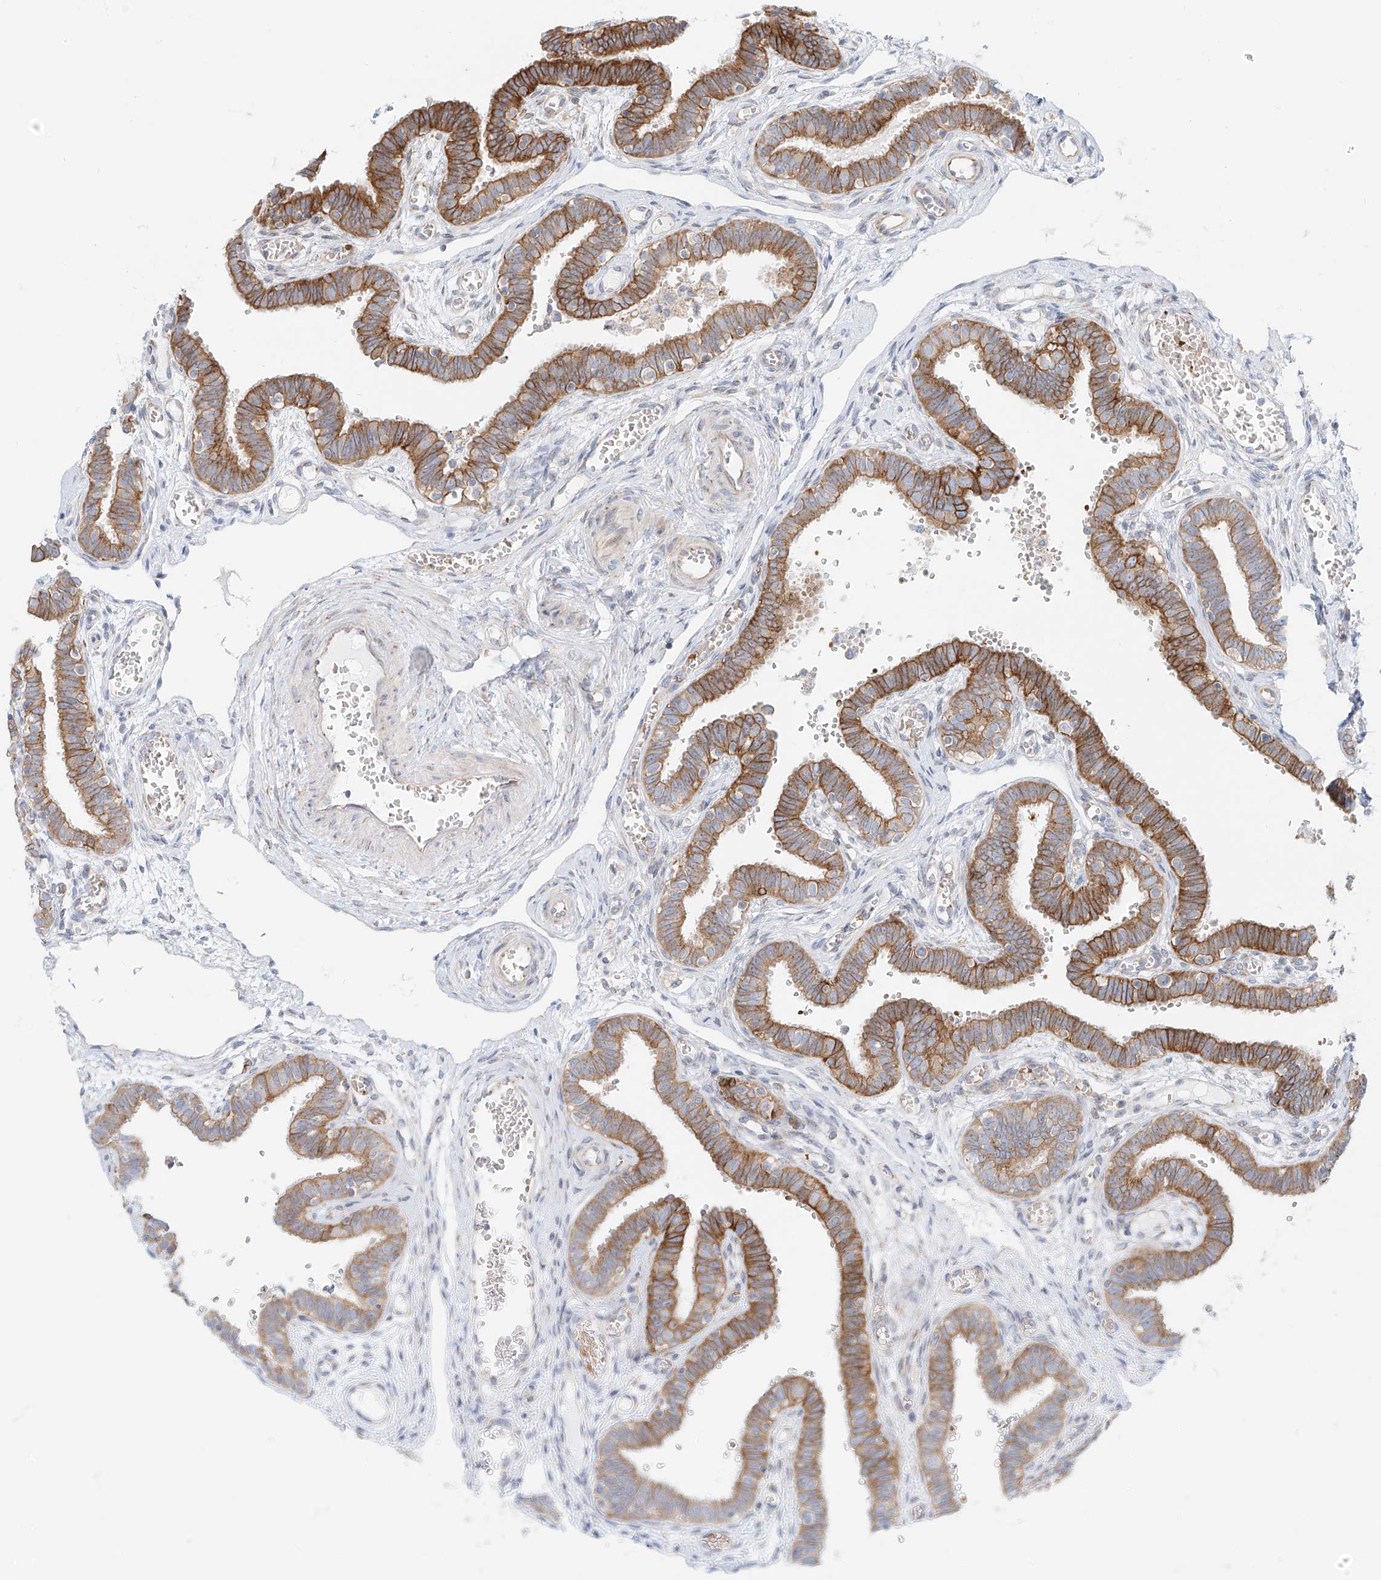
{"staining": {"intensity": "strong", "quantity": "25%-75%", "location": "cytoplasmic/membranous"}, "tissue": "fallopian tube", "cell_type": "Glandular cells", "image_type": "normal", "snomed": [{"axis": "morphology", "description": "Normal tissue, NOS"}, {"axis": "topography", "description": "Fallopian tube"}, {"axis": "topography", "description": "Placenta"}], "caption": "Immunohistochemical staining of normal fallopian tube displays 25%-75% levels of strong cytoplasmic/membranous protein staining in about 25%-75% of glandular cells. (brown staining indicates protein expression, while blue staining denotes nuclei).", "gene": "EIPR1", "patient": {"sex": "female", "age": 32}}